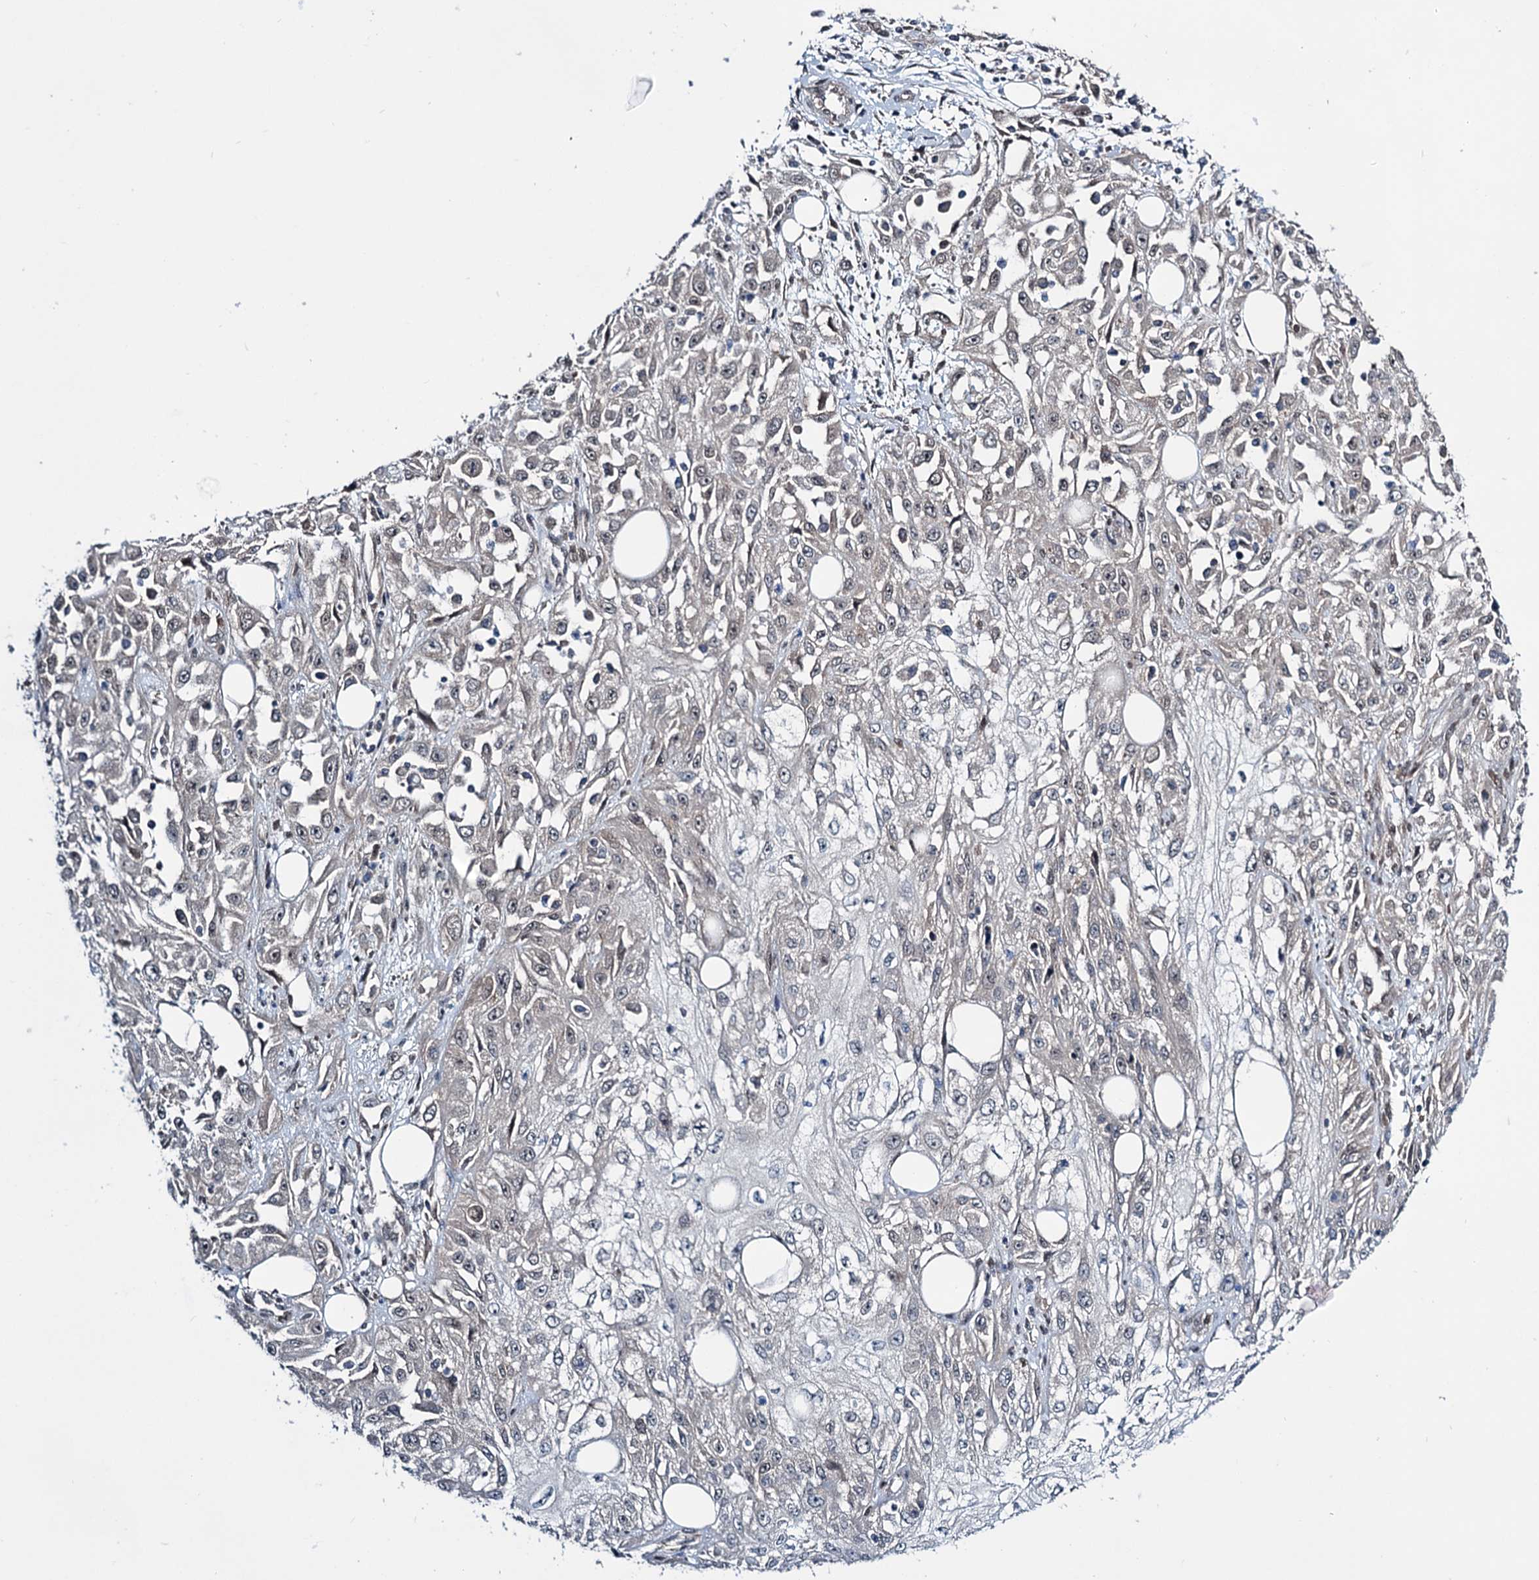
{"staining": {"intensity": "negative", "quantity": "none", "location": "none"}, "tissue": "skin cancer", "cell_type": "Tumor cells", "image_type": "cancer", "snomed": [{"axis": "morphology", "description": "Squamous cell carcinoma, NOS"}, {"axis": "morphology", "description": "Squamous cell carcinoma, metastatic, NOS"}, {"axis": "topography", "description": "Skin"}, {"axis": "topography", "description": "Lymph node"}], "caption": "DAB immunohistochemical staining of human skin cancer demonstrates no significant staining in tumor cells.", "gene": "DCUN1D4", "patient": {"sex": "male", "age": 75}}